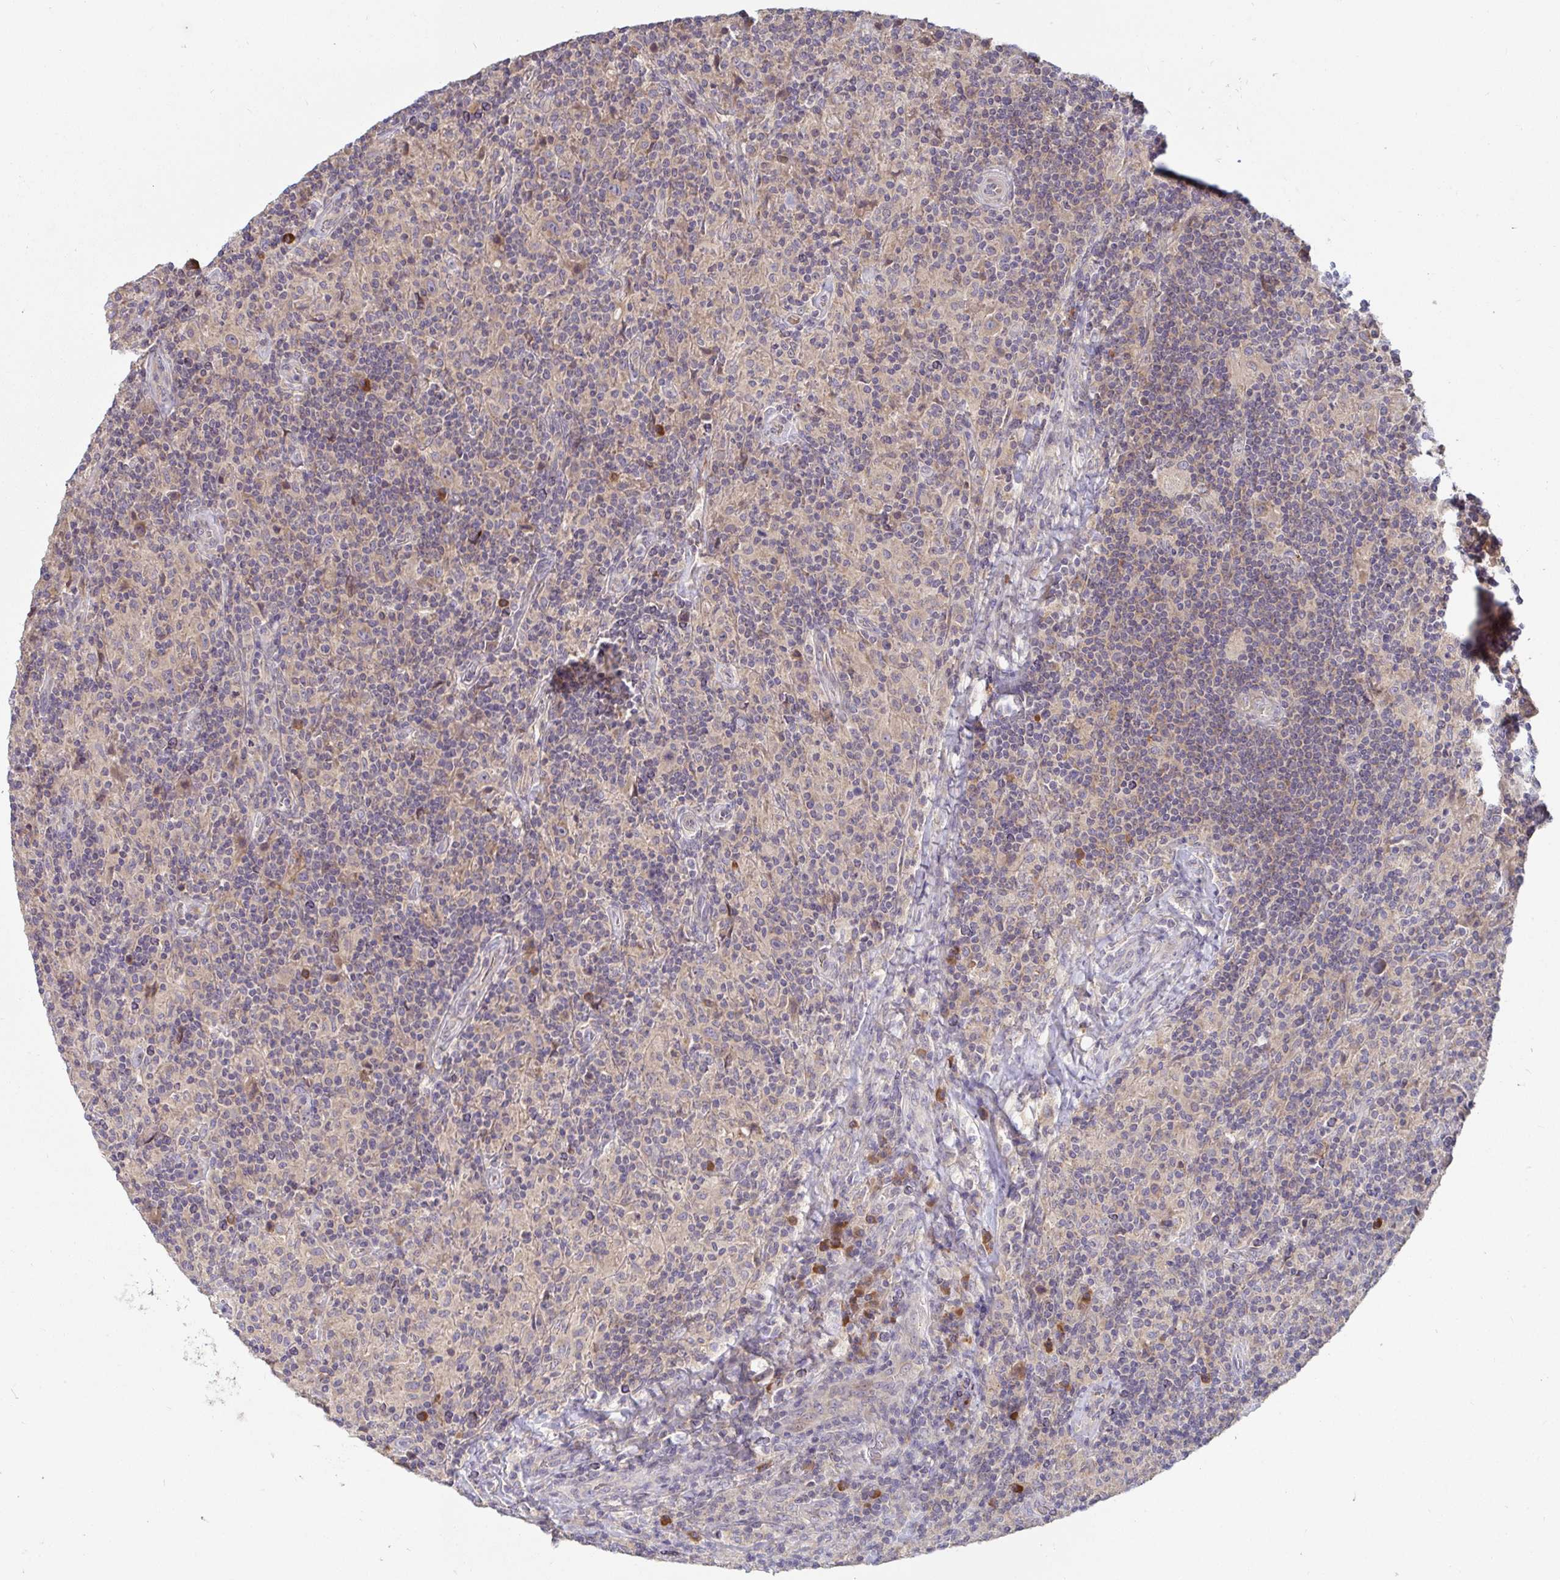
{"staining": {"intensity": "weak", "quantity": "25%-75%", "location": "cytoplasmic/membranous"}, "tissue": "lymphoma", "cell_type": "Tumor cells", "image_type": "cancer", "snomed": [{"axis": "morphology", "description": "Hodgkin's disease, NOS"}, {"axis": "topography", "description": "Lymph node"}], "caption": "A micrograph showing weak cytoplasmic/membranous expression in approximately 25%-75% of tumor cells in lymphoma, as visualized by brown immunohistochemical staining.", "gene": "LARP1", "patient": {"sex": "male", "age": 70}}